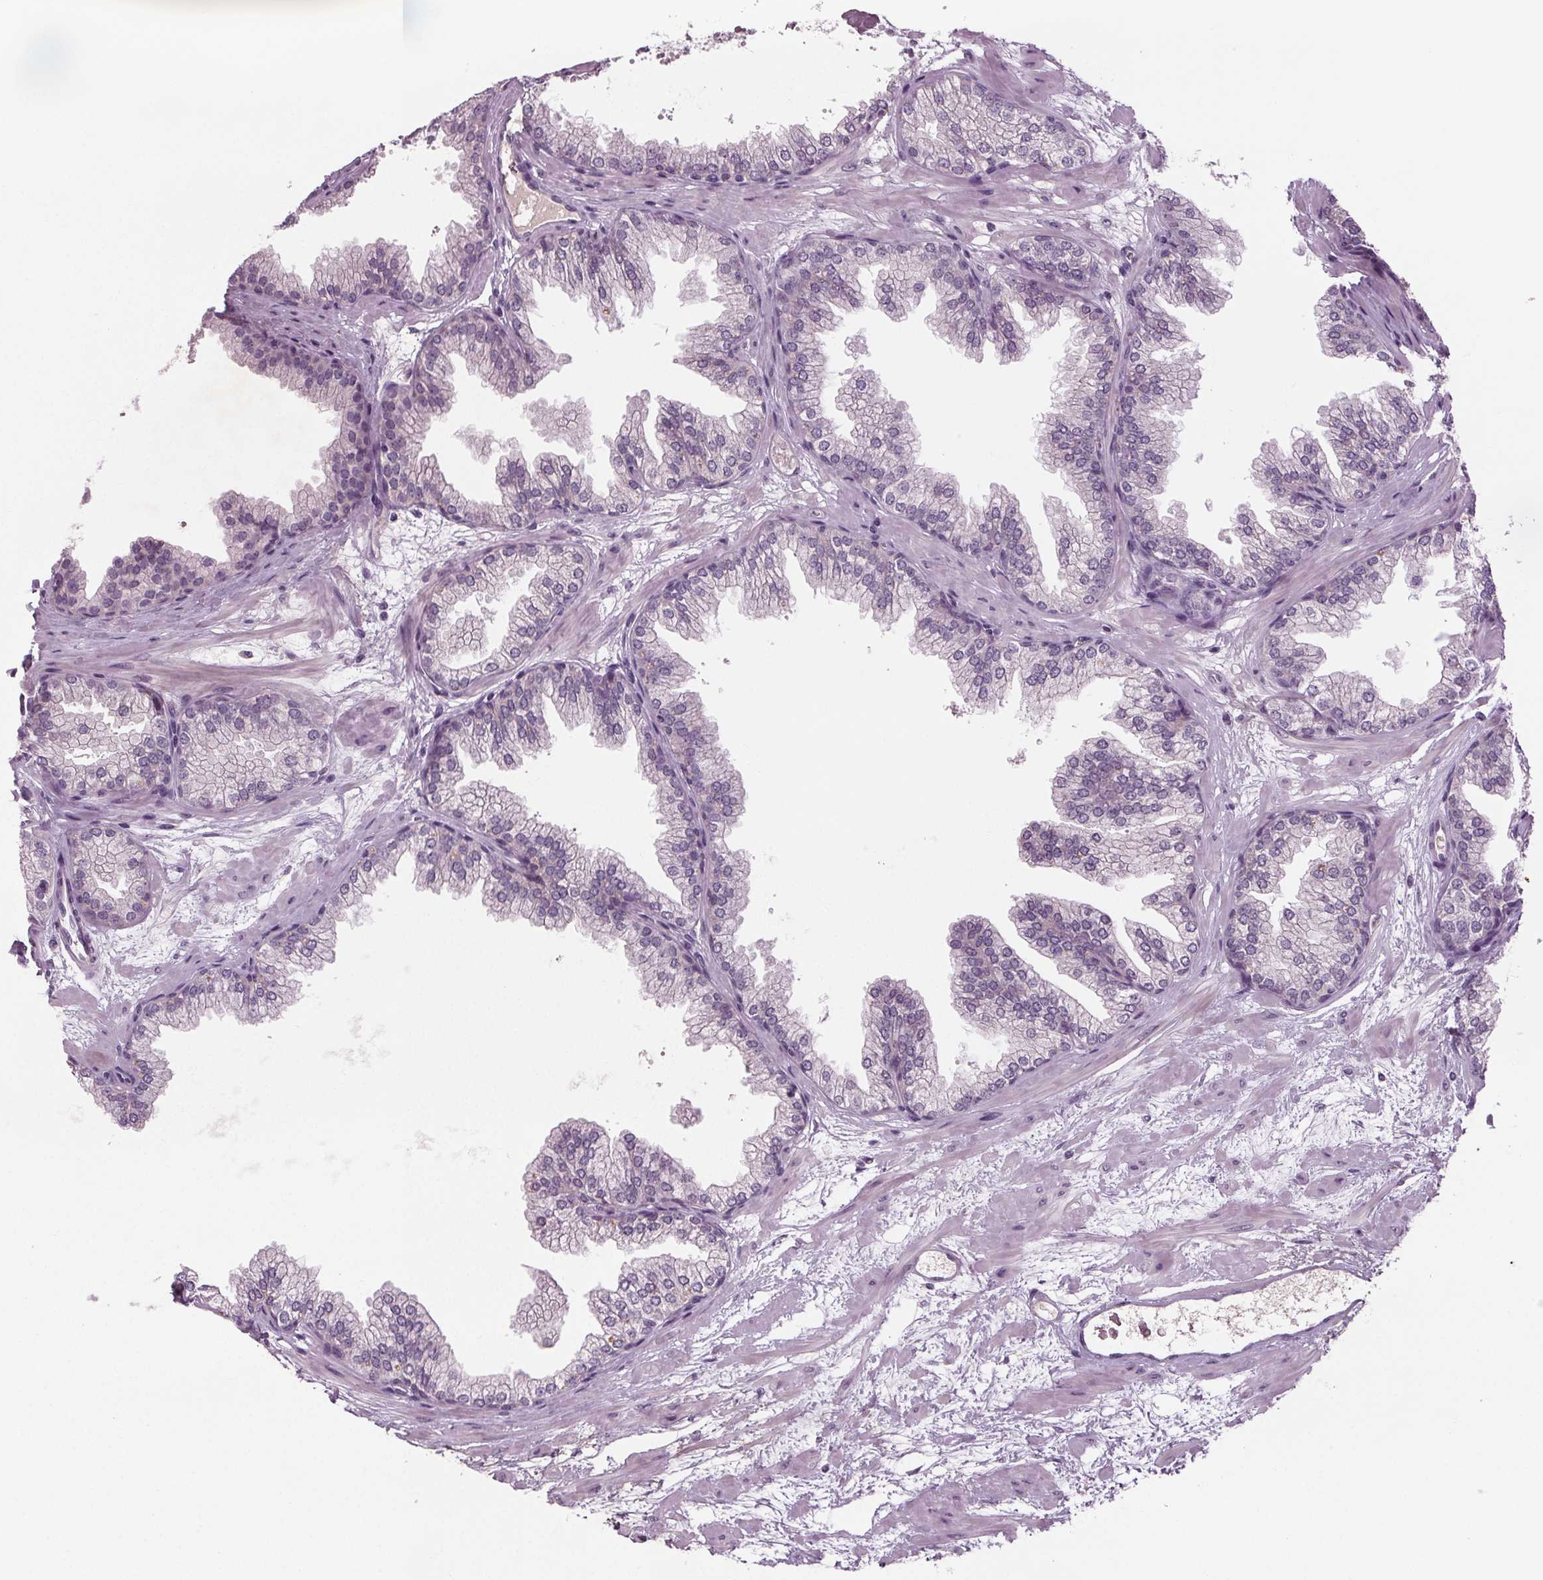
{"staining": {"intensity": "negative", "quantity": "none", "location": "none"}, "tissue": "prostate", "cell_type": "Glandular cells", "image_type": "normal", "snomed": [{"axis": "morphology", "description": "Normal tissue, NOS"}, {"axis": "topography", "description": "Prostate"}], "caption": "Immunohistochemistry (IHC) photomicrograph of benign prostate stained for a protein (brown), which exhibits no staining in glandular cells.", "gene": "BHLHE22", "patient": {"sex": "male", "age": 37}}